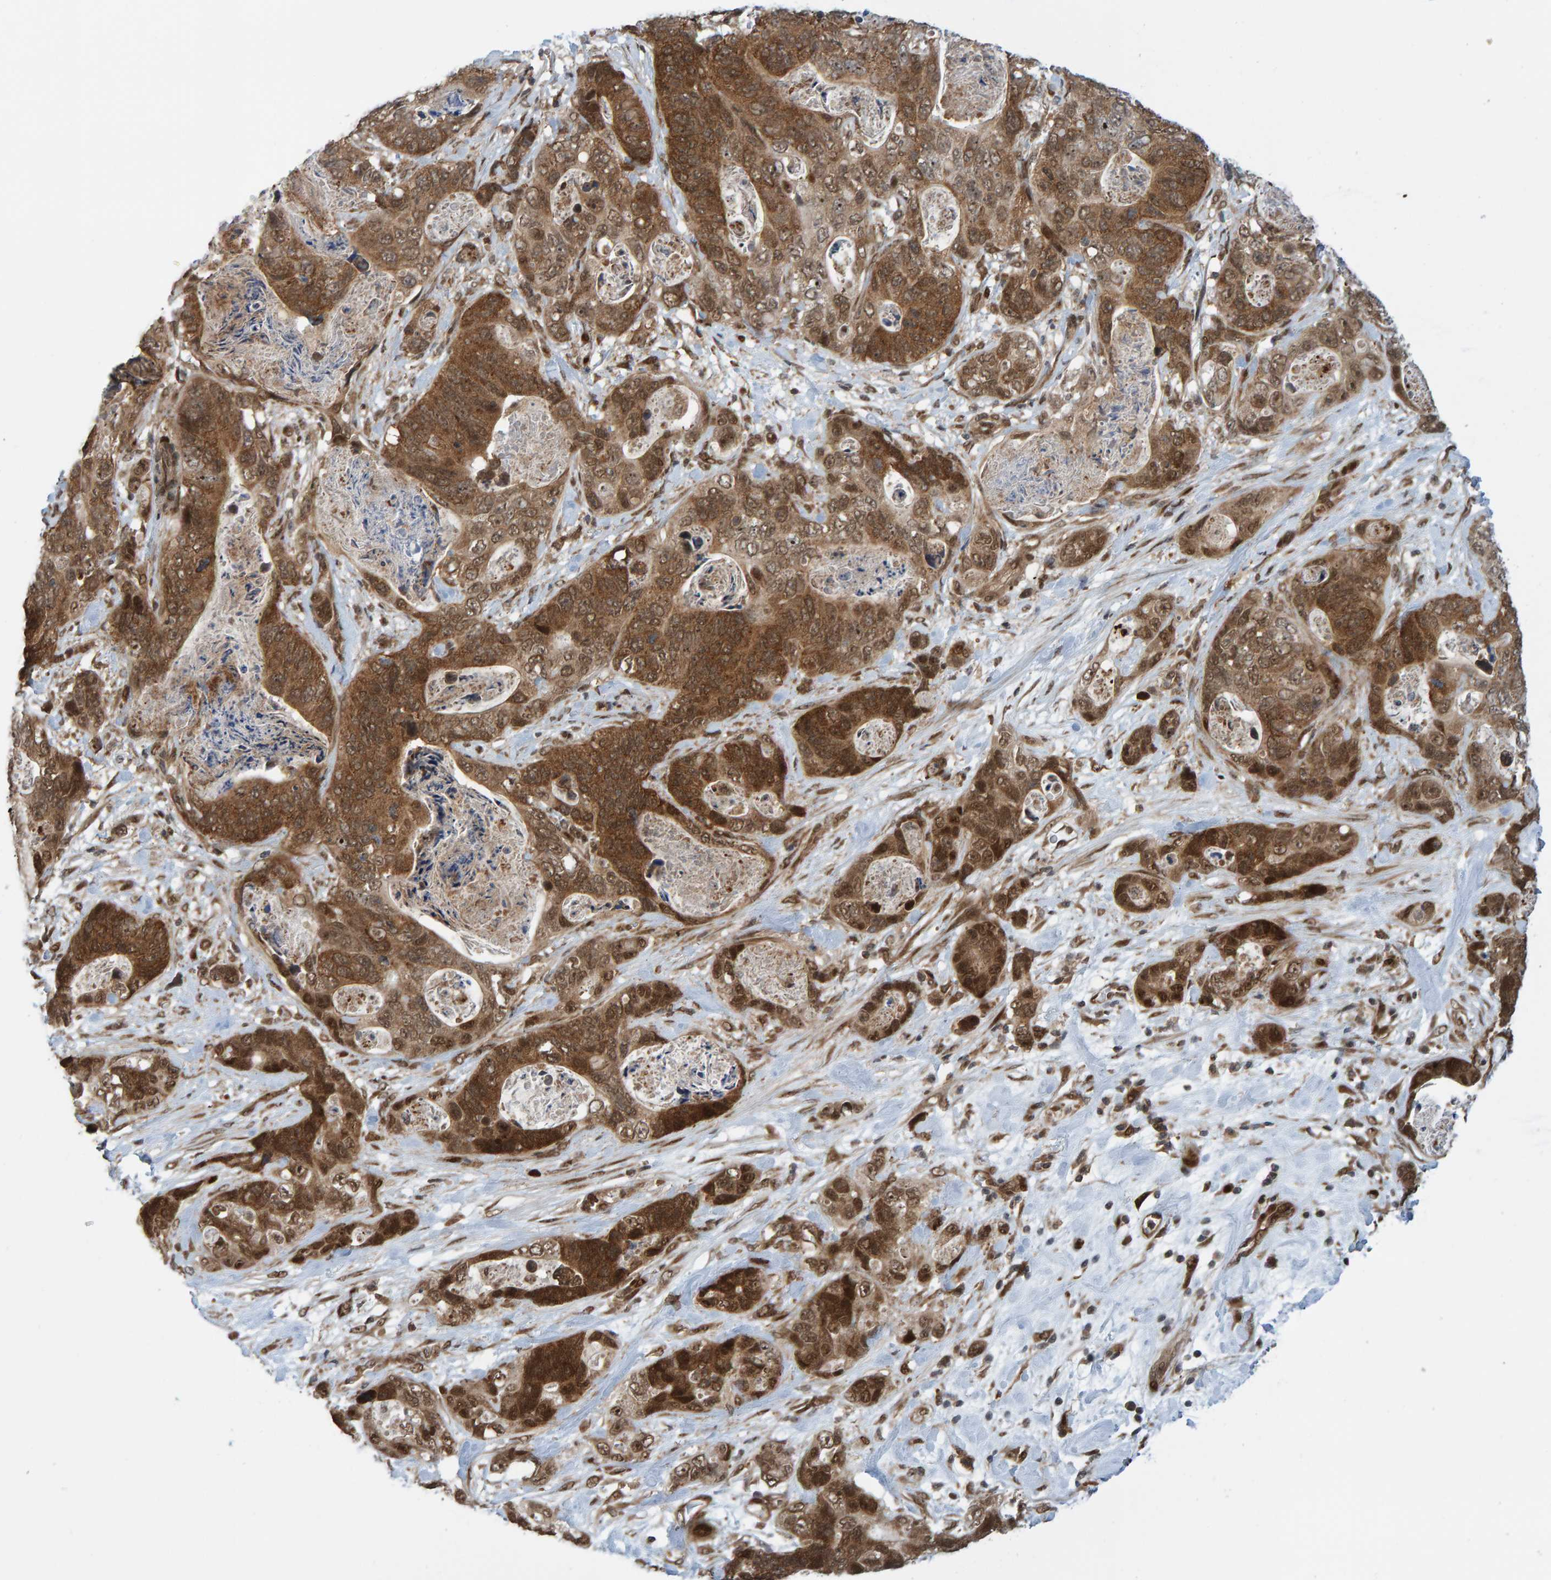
{"staining": {"intensity": "moderate", "quantity": ">75%", "location": "cytoplasmic/membranous,nuclear"}, "tissue": "stomach cancer", "cell_type": "Tumor cells", "image_type": "cancer", "snomed": [{"axis": "morphology", "description": "Normal tissue, NOS"}, {"axis": "morphology", "description": "Adenocarcinoma, NOS"}, {"axis": "topography", "description": "Stomach"}], "caption": "The image displays immunohistochemical staining of stomach cancer (adenocarcinoma). There is moderate cytoplasmic/membranous and nuclear staining is appreciated in about >75% of tumor cells.", "gene": "ZNF366", "patient": {"sex": "female", "age": 89}}